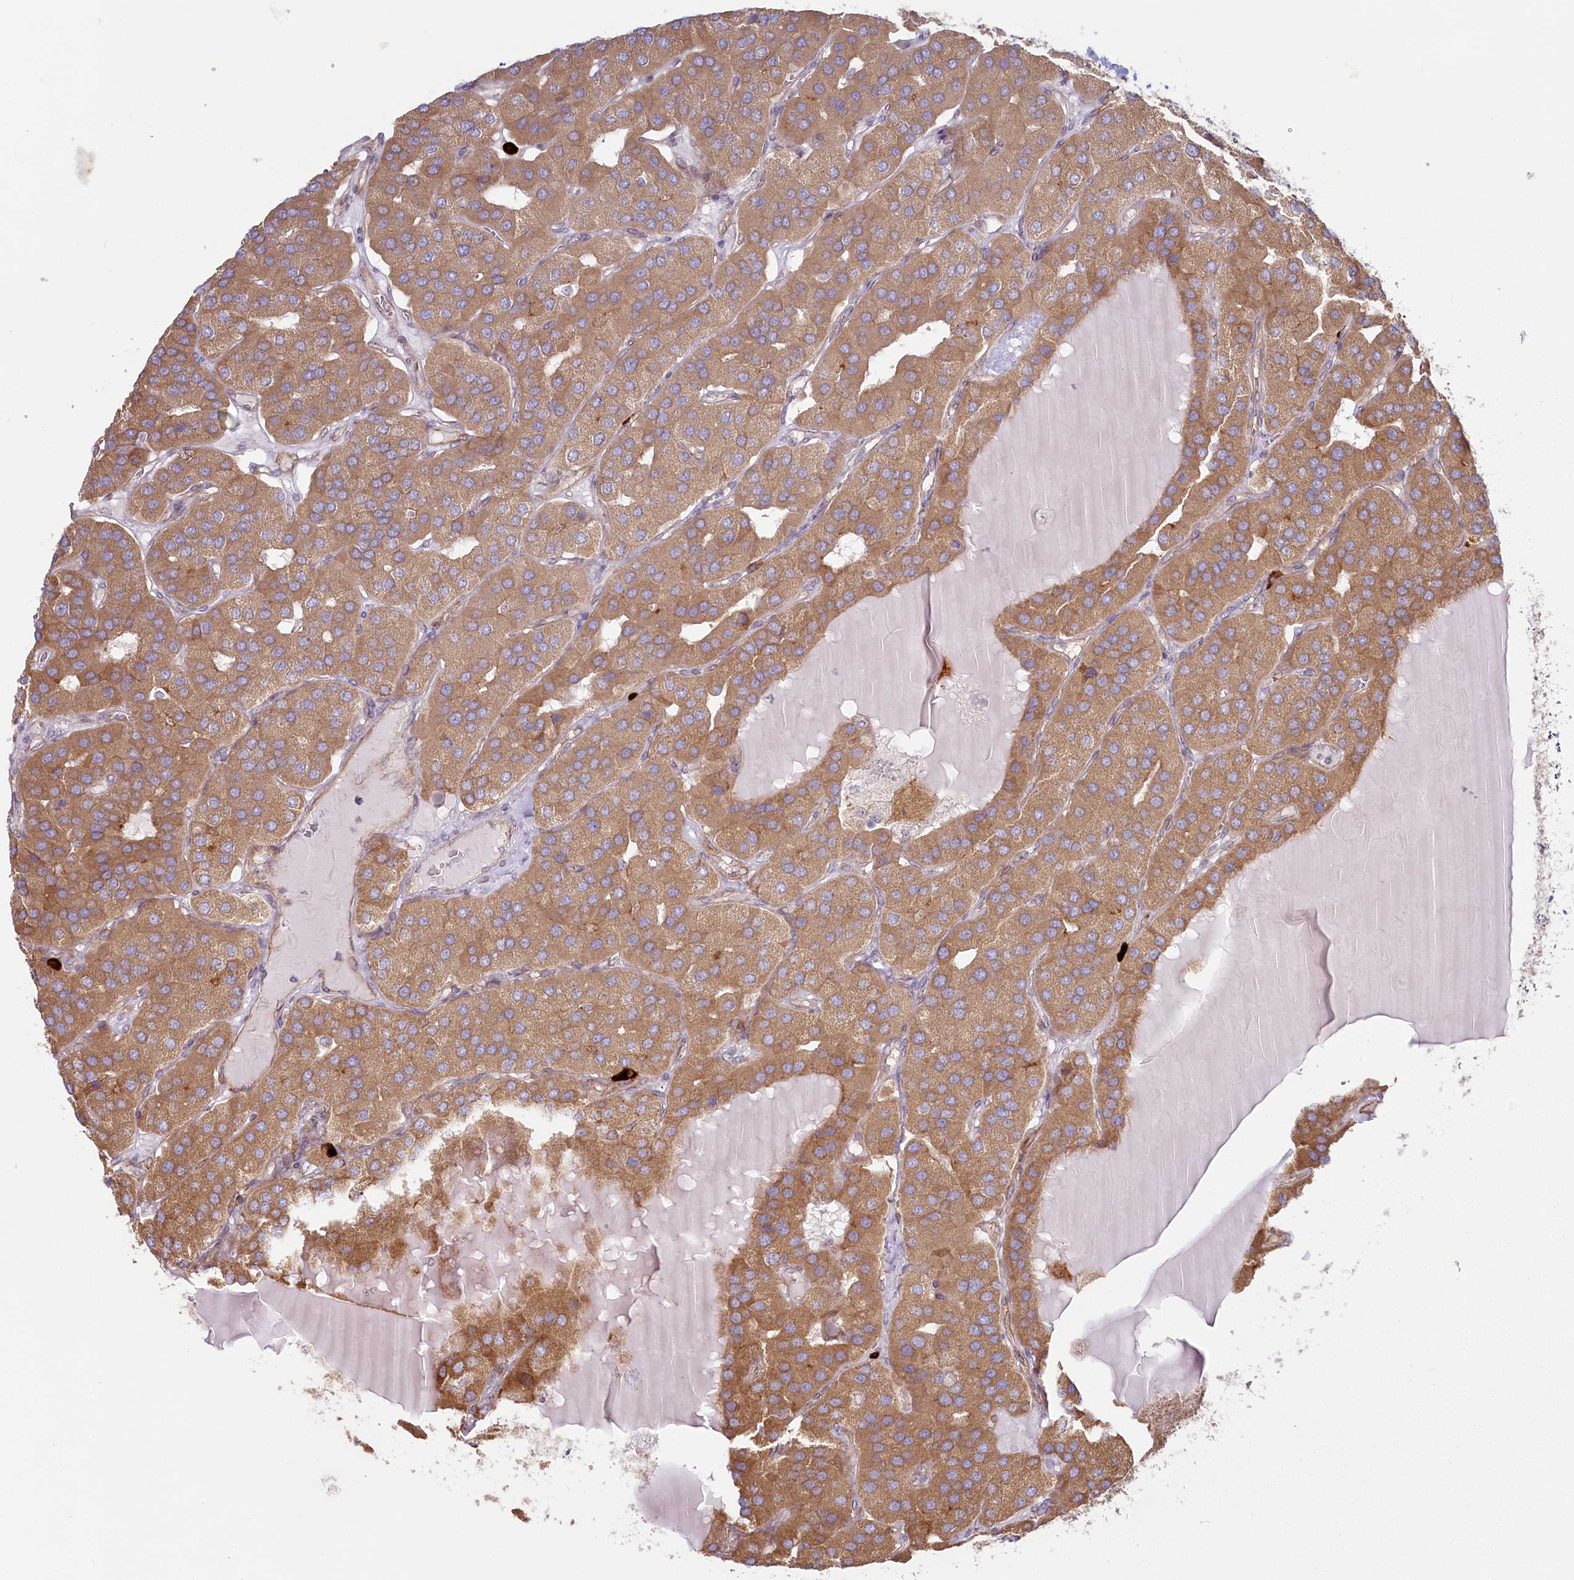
{"staining": {"intensity": "moderate", "quantity": ">75%", "location": "cytoplasmic/membranous"}, "tissue": "parathyroid gland", "cell_type": "Glandular cells", "image_type": "normal", "snomed": [{"axis": "morphology", "description": "Normal tissue, NOS"}, {"axis": "morphology", "description": "Adenoma, NOS"}, {"axis": "topography", "description": "Parathyroid gland"}], "caption": "A histopathology image showing moderate cytoplasmic/membranous positivity in about >75% of glandular cells in normal parathyroid gland, as visualized by brown immunohistochemical staining.", "gene": "HARS2", "patient": {"sex": "female", "age": 86}}